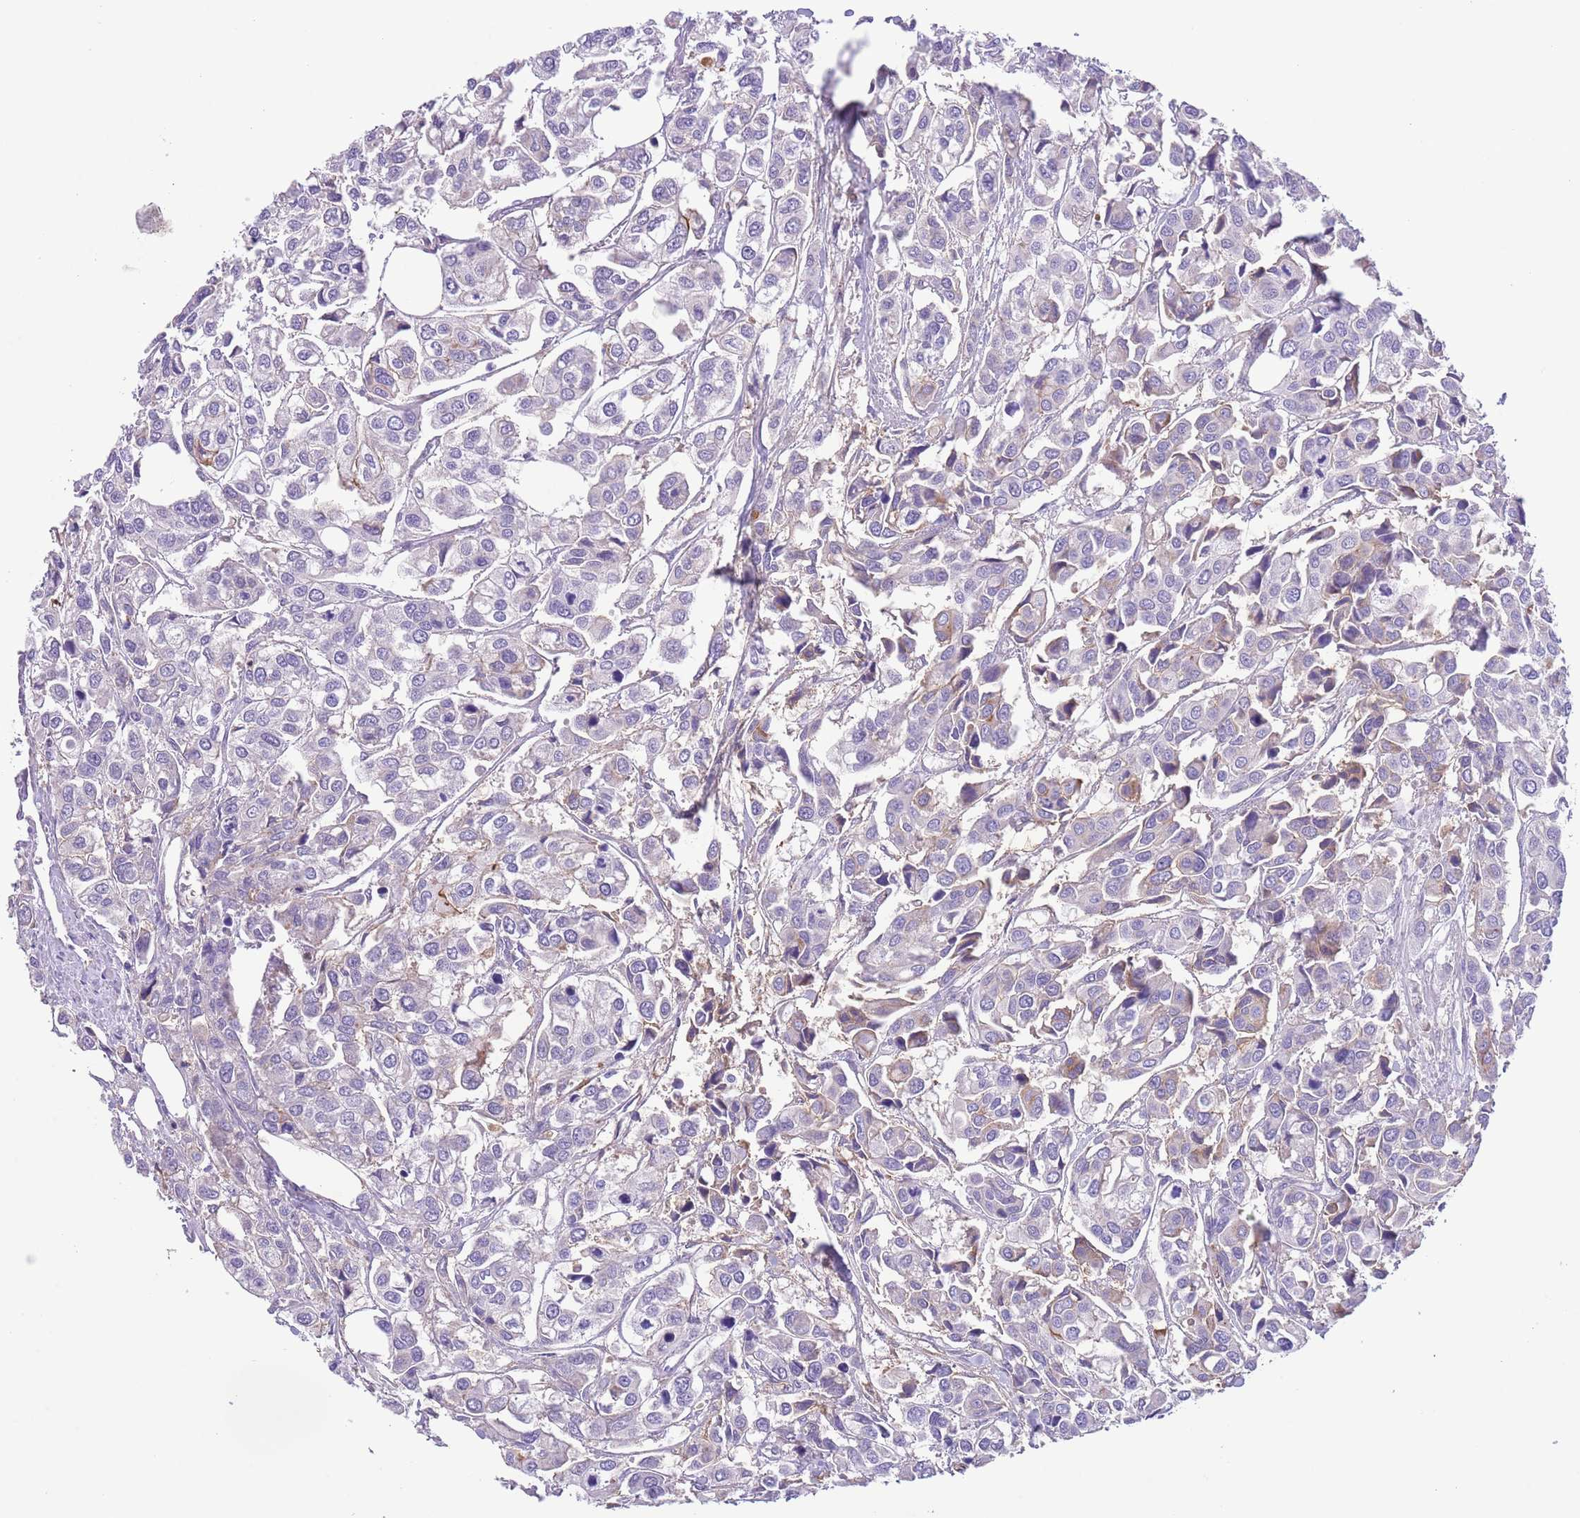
{"staining": {"intensity": "negative", "quantity": "none", "location": "none"}, "tissue": "urothelial cancer", "cell_type": "Tumor cells", "image_type": "cancer", "snomed": [{"axis": "morphology", "description": "Urothelial carcinoma, High grade"}, {"axis": "topography", "description": "Urinary bladder"}], "caption": "The IHC micrograph has no significant expression in tumor cells of urothelial cancer tissue.", "gene": "IGF1", "patient": {"sex": "male", "age": 67}}